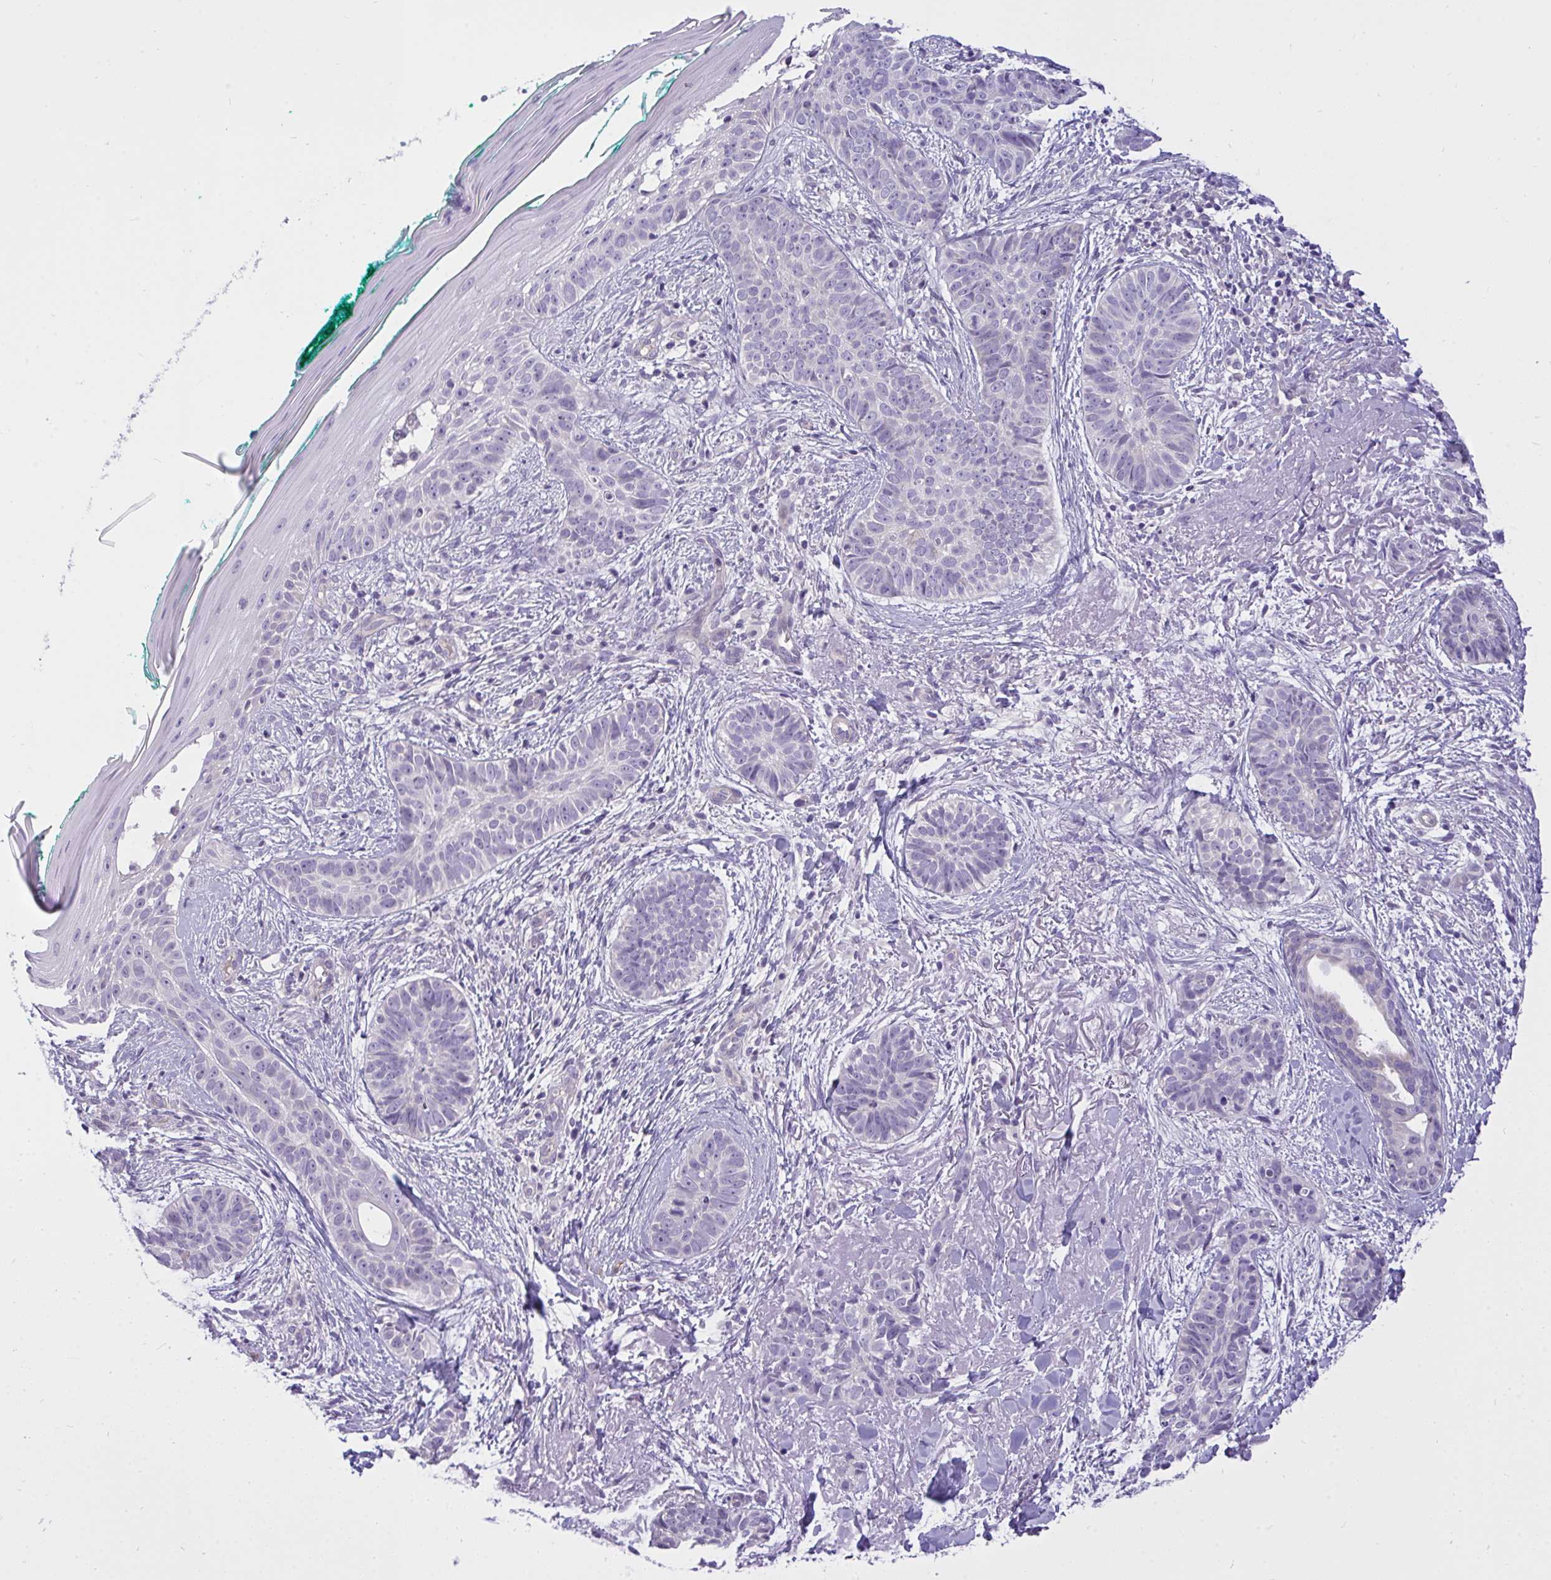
{"staining": {"intensity": "negative", "quantity": "none", "location": "none"}, "tissue": "skin cancer", "cell_type": "Tumor cells", "image_type": "cancer", "snomed": [{"axis": "morphology", "description": "Basal cell carcinoma"}, {"axis": "topography", "description": "Skin"}, {"axis": "topography", "description": "Skin of face"}, {"axis": "topography", "description": "Skin of nose"}], "caption": "Basal cell carcinoma (skin) was stained to show a protein in brown. There is no significant positivity in tumor cells. Nuclei are stained in blue.", "gene": "C19orf54", "patient": {"sex": "female", "age": 86}}